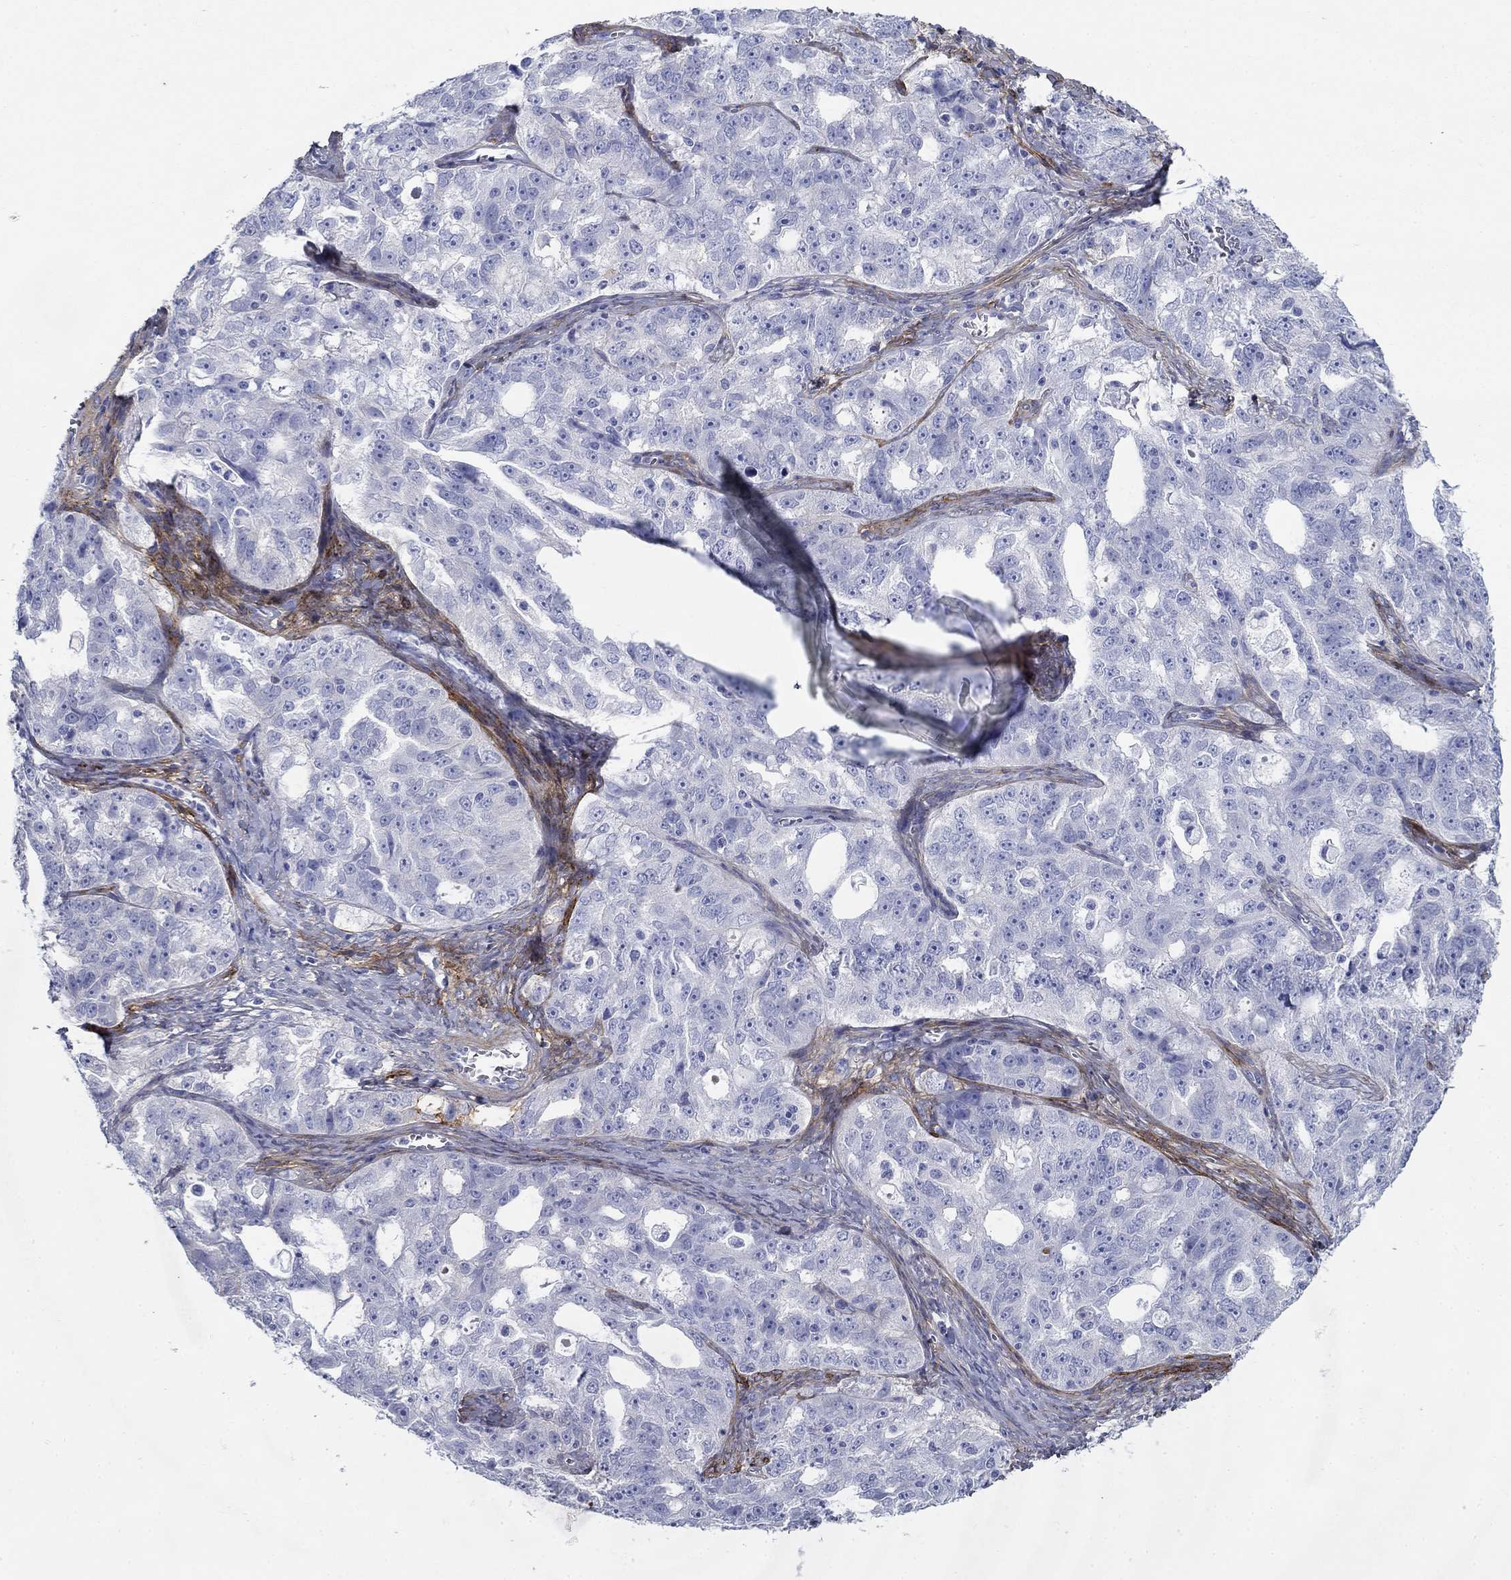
{"staining": {"intensity": "negative", "quantity": "none", "location": "none"}, "tissue": "ovarian cancer", "cell_type": "Tumor cells", "image_type": "cancer", "snomed": [{"axis": "morphology", "description": "Cystadenocarcinoma, serous, NOS"}, {"axis": "topography", "description": "Ovary"}], "caption": "A high-resolution photomicrograph shows IHC staining of ovarian serous cystadenocarcinoma, which demonstrates no significant positivity in tumor cells.", "gene": "GPC1", "patient": {"sex": "female", "age": 51}}